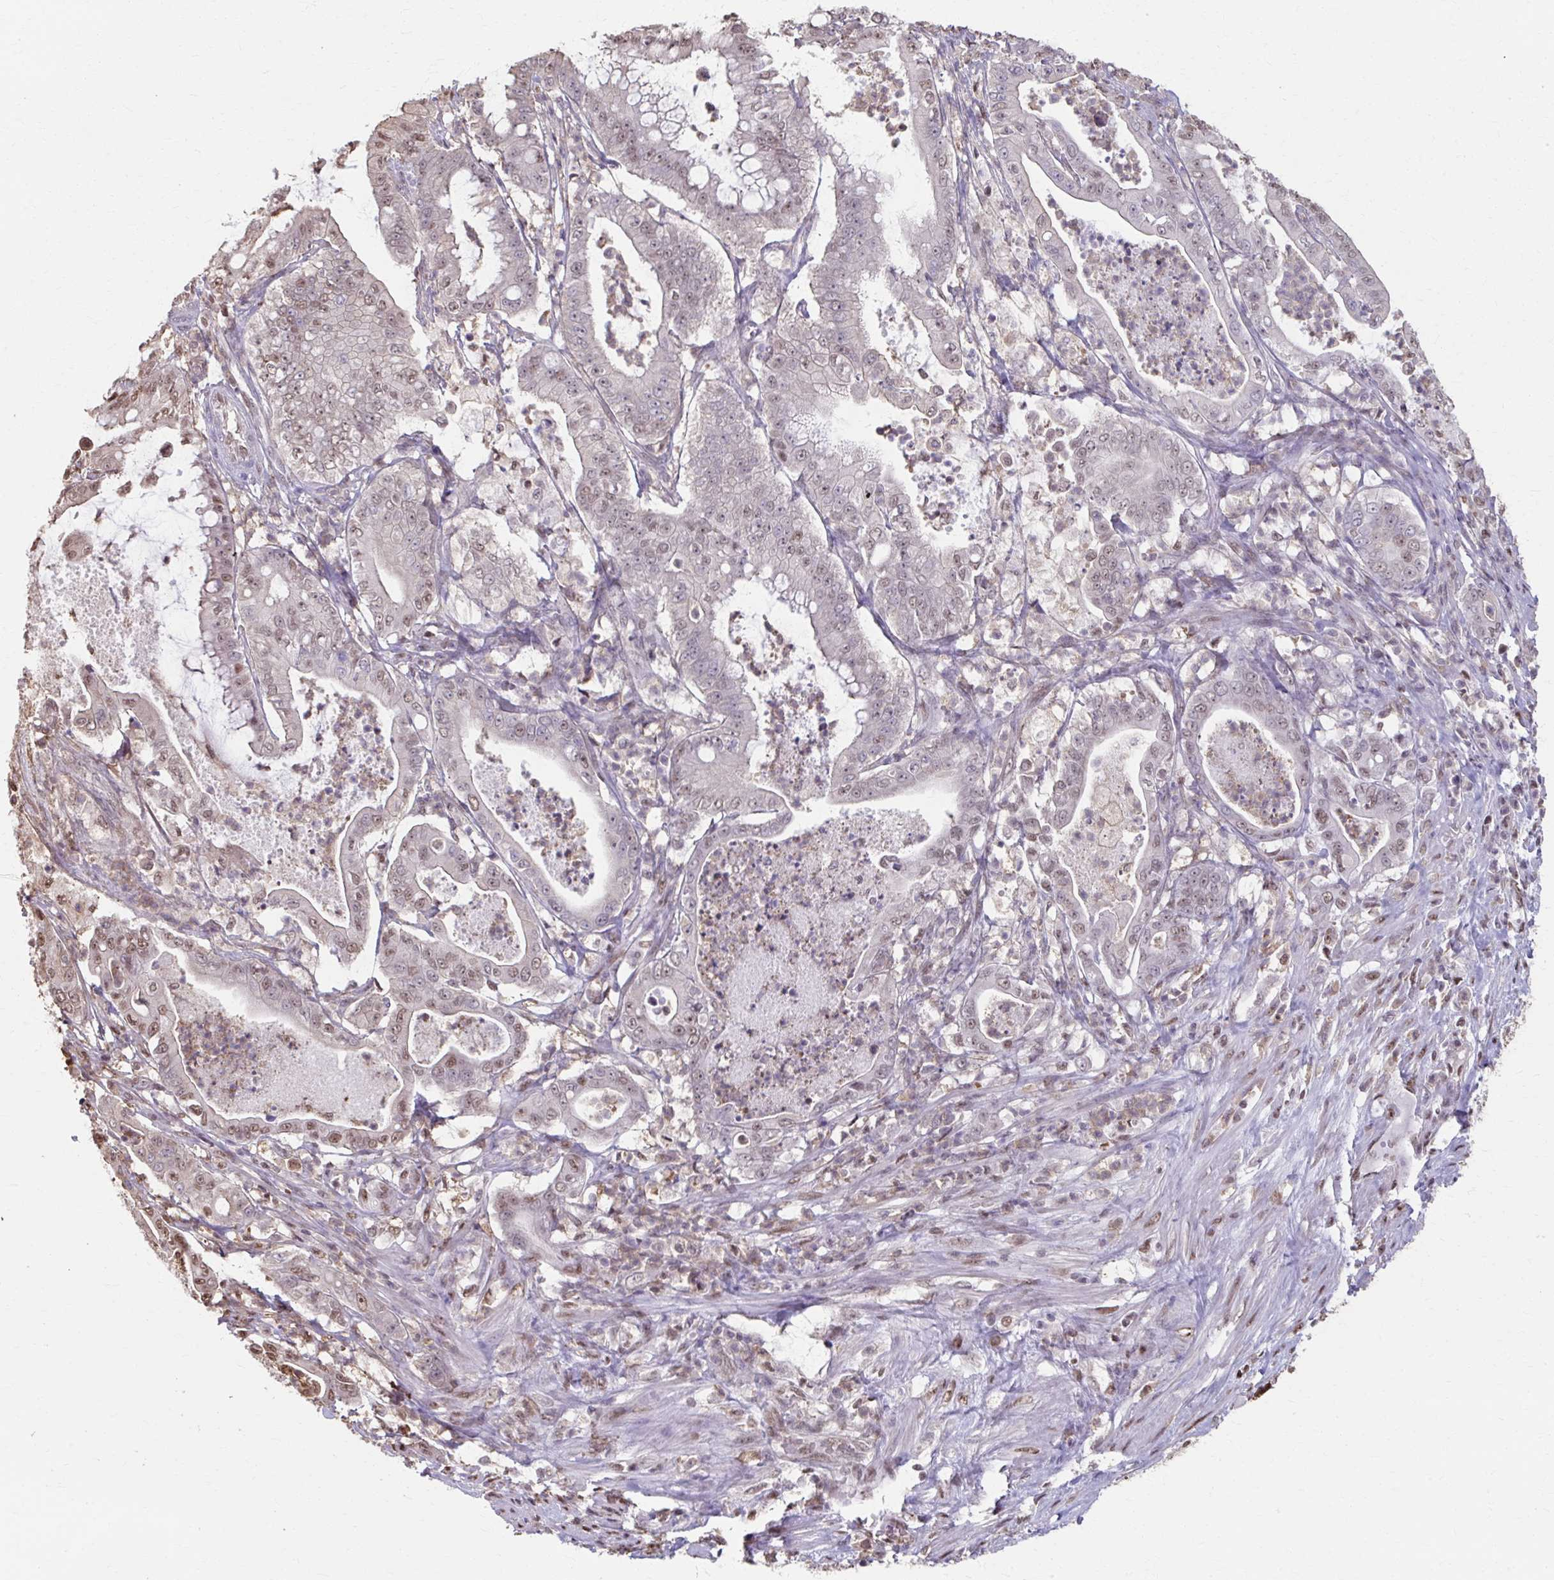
{"staining": {"intensity": "weak", "quantity": ">75%", "location": "nuclear"}, "tissue": "pancreatic cancer", "cell_type": "Tumor cells", "image_type": "cancer", "snomed": [{"axis": "morphology", "description": "Adenocarcinoma, NOS"}, {"axis": "topography", "description": "Pancreas"}], "caption": "High-magnification brightfield microscopy of pancreatic cancer stained with DAB (3,3'-diaminobenzidine) (brown) and counterstained with hematoxylin (blue). tumor cells exhibit weak nuclear positivity is seen in approximately>75% of cells.", "gene": "ING4", "patient": {"sex": "male", "age": 71}}